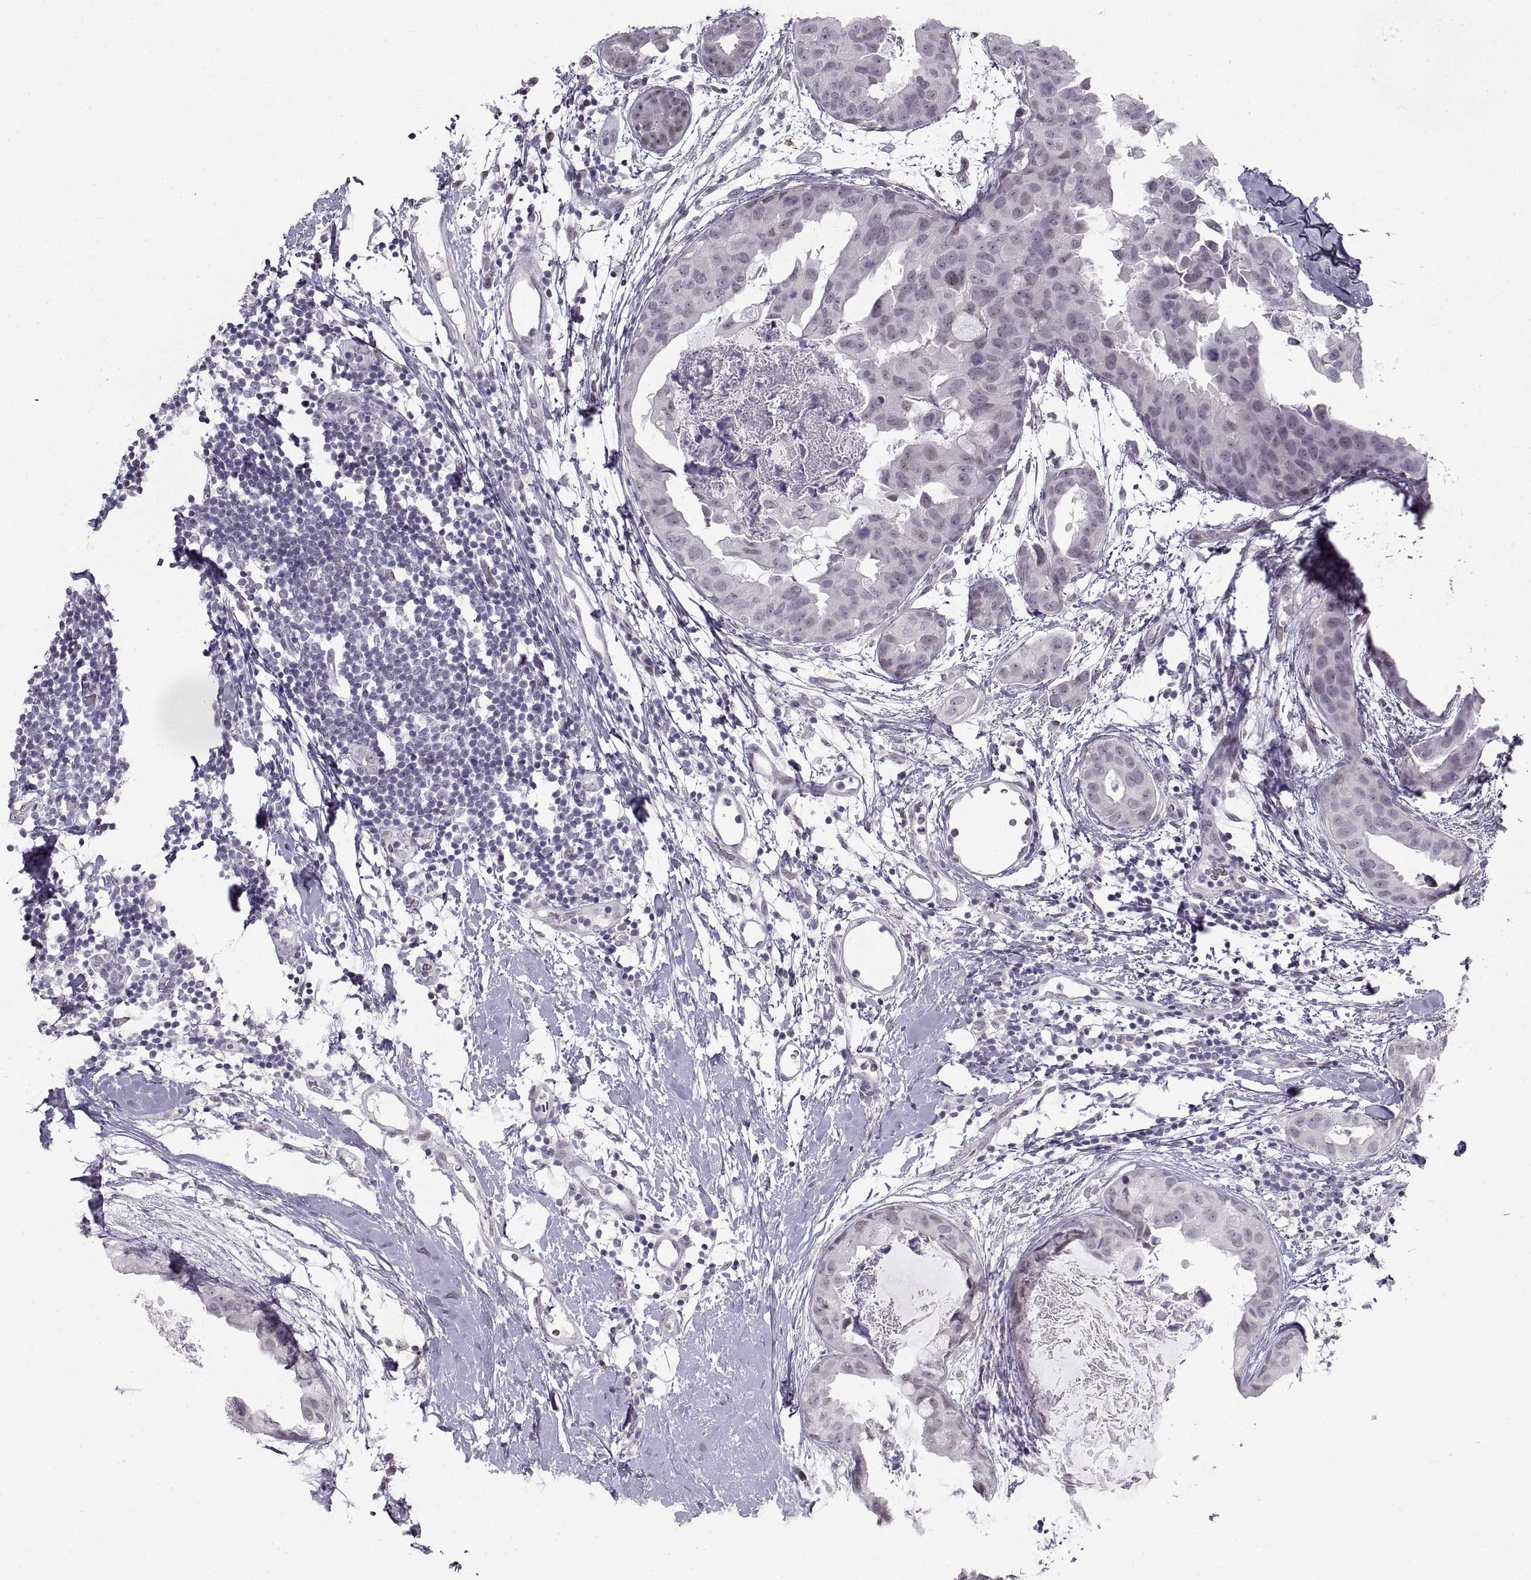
{"staining": {"intensity": "negative", "quantity": "none", "location": "none"}, "tissue": "breast cancer", "cell_type": "Tumor cells", "image_type": "cancer", "snomed": [{"axis": "morphology", "description": "Normal tissue, NOS"}, {"axis": "morphology", "description": "Duct carcinoma"}, {"axis": "topography", "description": "Breast"}], "caption": "A high-resolution histopathology image shows immunohistochemistry staining of infiltrating ductal carcinoma (breast), which exhibits no significant staining in tumor cells. (Brightfield microscopy of DAB immunohistochemistry (IHC) at high magnification).", "gene": "NANOS3", "patient": {"sex": "female", "age": 40}}